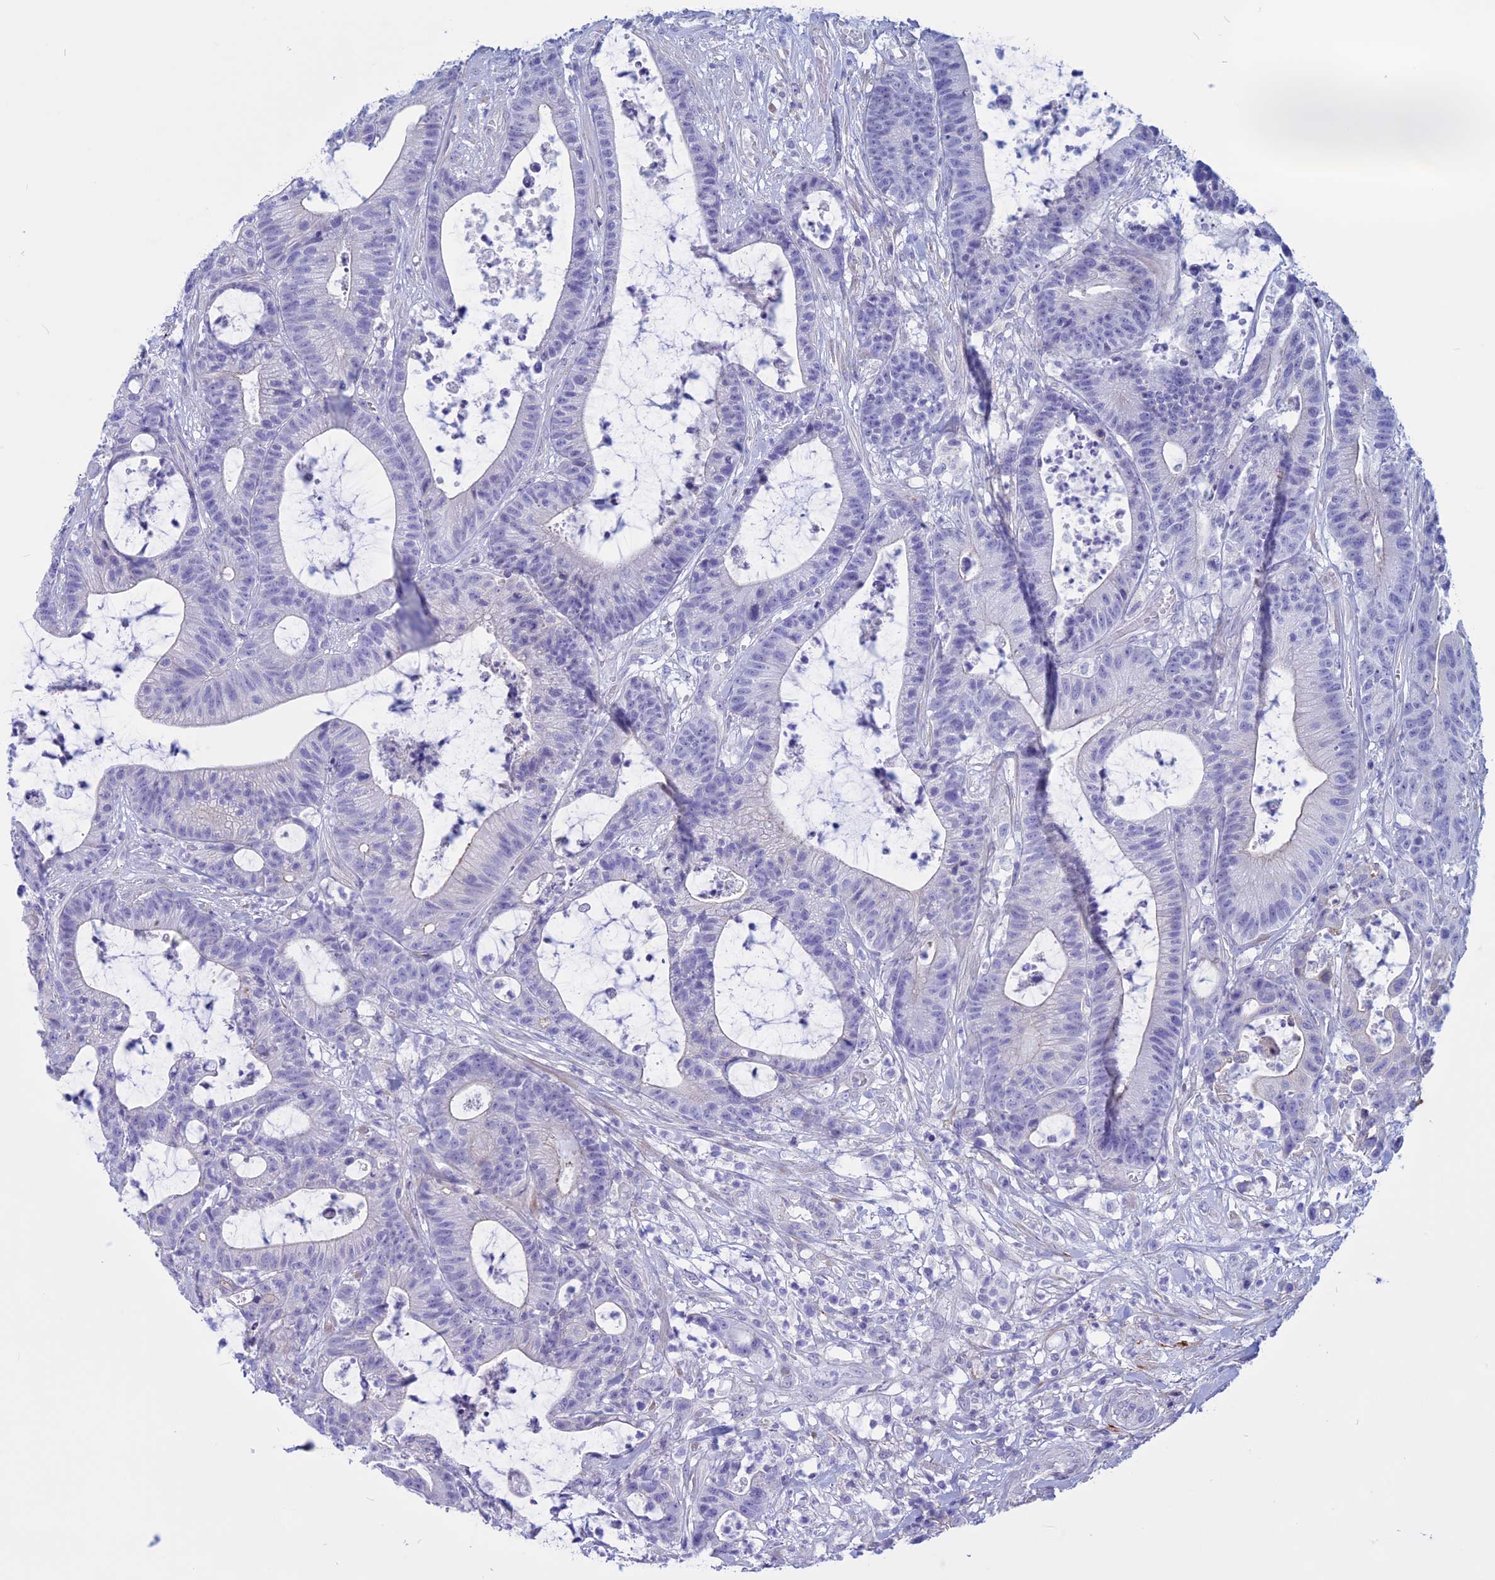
{"staining": {"intensity": "negative", "quantity": "none", "location": "none"}, "tissue": "colorectal cancer", "cell_type": "Tumor cells", "image_type": "cancer", "snomed": [{"axis": "morphology", "description": "Adenocarcinoma, NOS"}, {"axis": "topography", "description": "Colon"}], "caption": "This micrograph is of colorectal adenocarcinoma stained with immunohistochemistry to label a protein in brown with the nuclei are counter-stained blue. There is no staining in tumor cells.", "gene": "SPHKAP", "patient": {"sex": "female", "age": 84}}